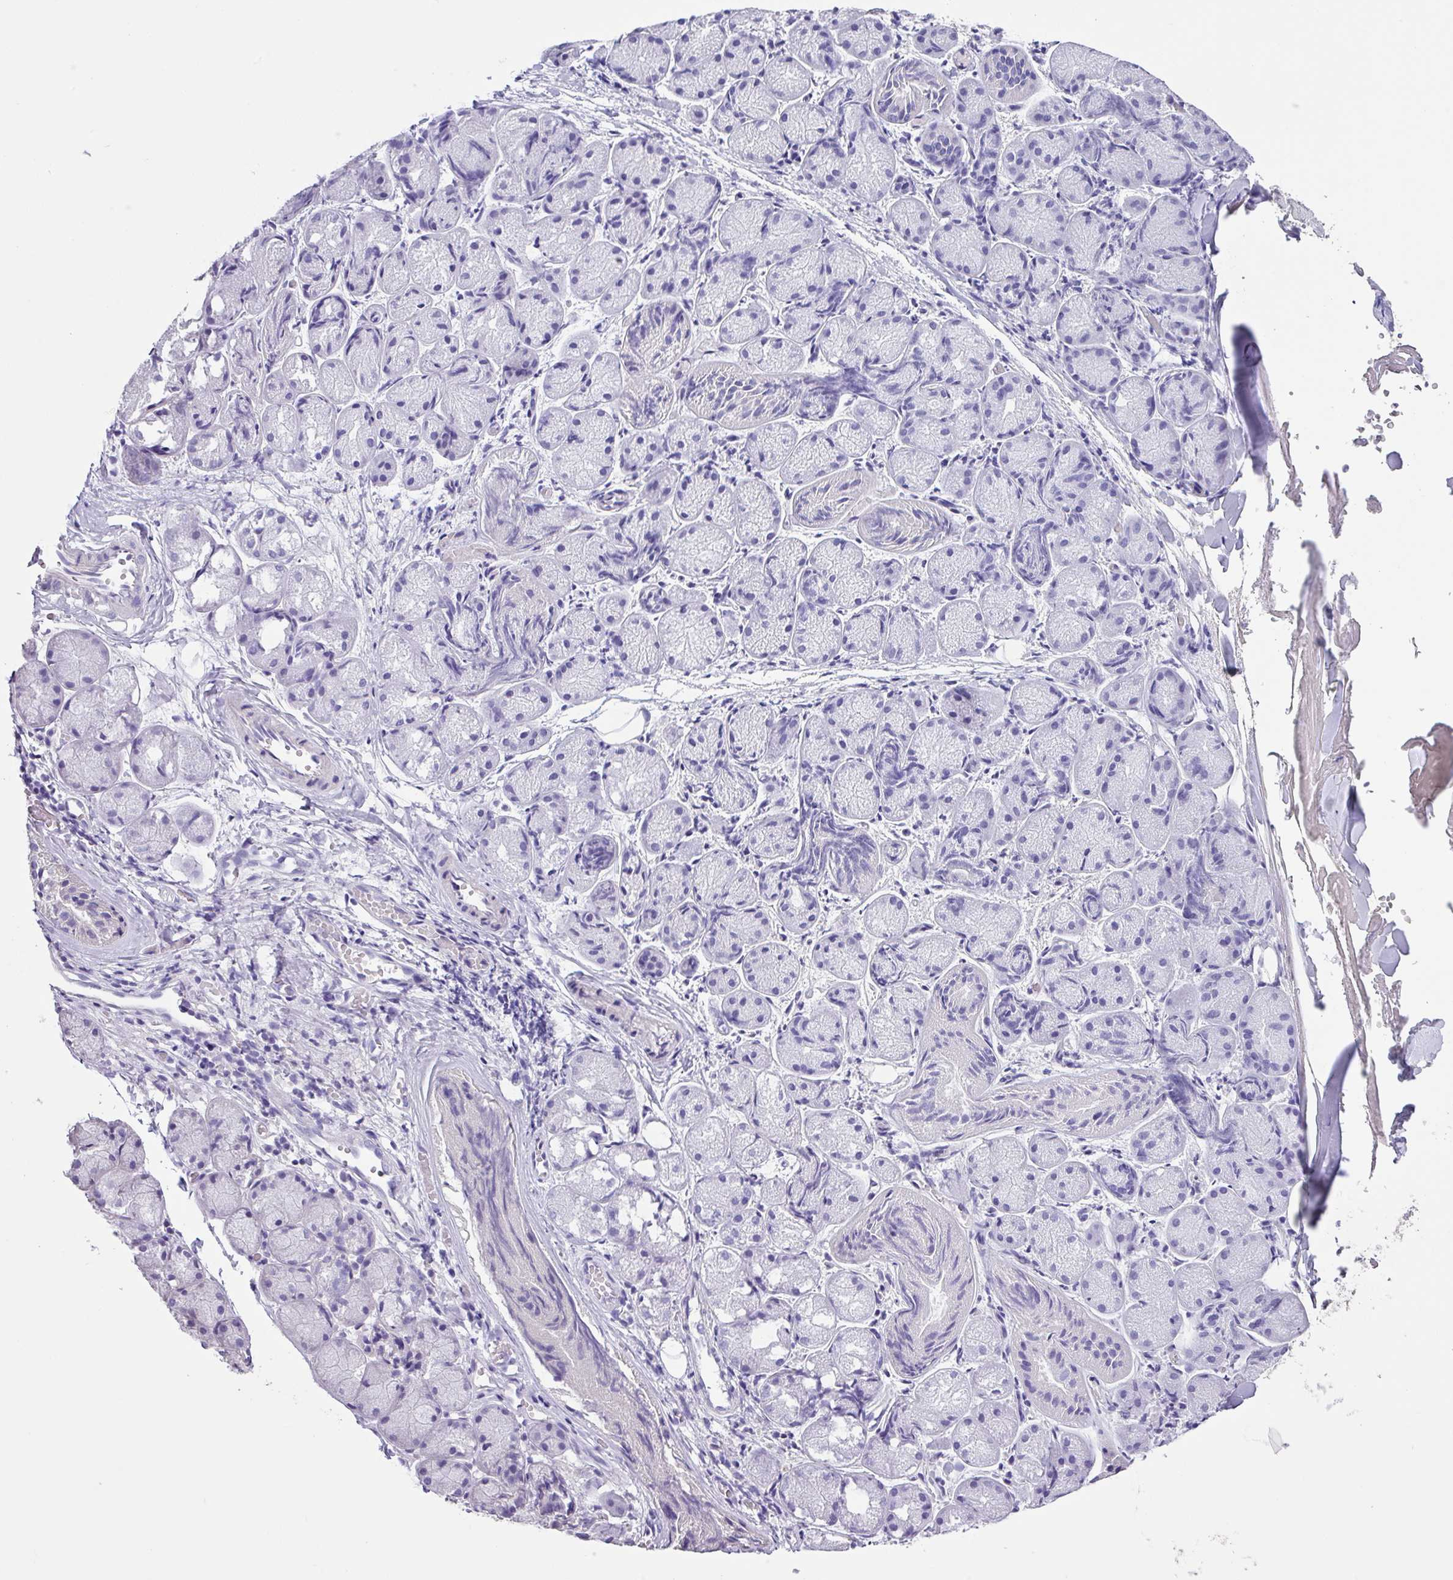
{"staining": {"intensity": "negative", "quantity": "none", "location": "none"}, "tissue": "salivary gland", "cell_type": "Glandular cells", "image_type": "normal", "snomed": [{"axis": "morphology", "description": "Normal tissue, NOS"}, {"axis": "topography", "description": "Salivary gland"}], "caption": "The immunohistochemistry (IHC) photomicrograph has no significant positivity in glandular cells of salivary gland.", "gene": "ZG16", "patient": {"sex": "female", "age": 24}}